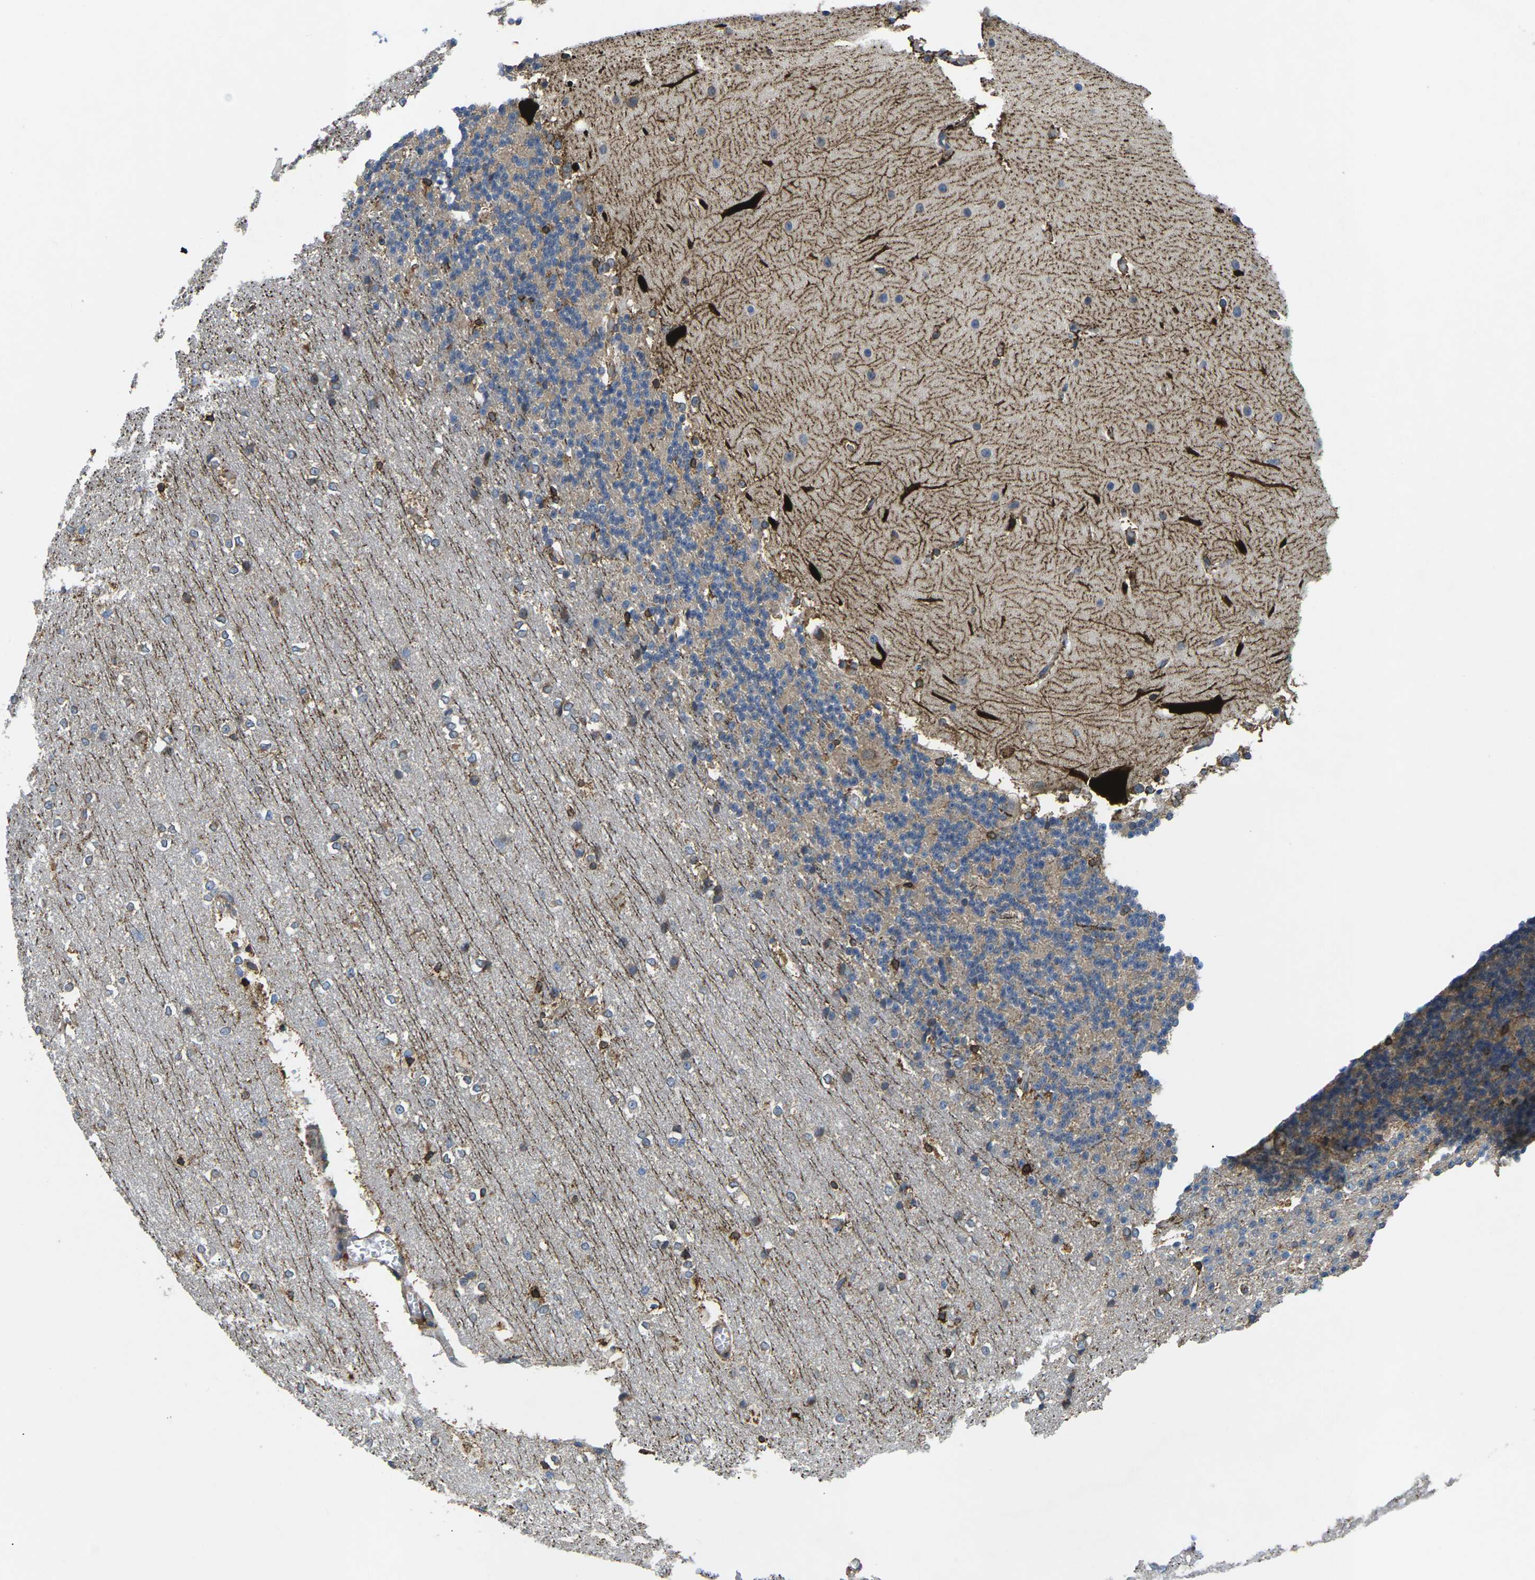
{"staining": {"intensity": "moderate", "quantity": "<25%", "location": "cytoplasmic/membranous"}, "tissue": "cerebellum", "cell_type": "Cells in granular layer", "image_type": "normal", "snomed": [{"axis": "morphology", "description": "Normal tissue, NOS"}, {"axis": "topography", "description": "Cerebellum"}], "caption": "IHC of benign human cerebellum displays low levels of moderate cytoplasmic/membranous positivity in about <25% of cells in granular layer. (DAB (3,3'-diaminobenzidine) = brown stain, brightfield microscopy at high magnification).", "gene": "PDZD8", "patient": {"sex": "female", "age": 19}}